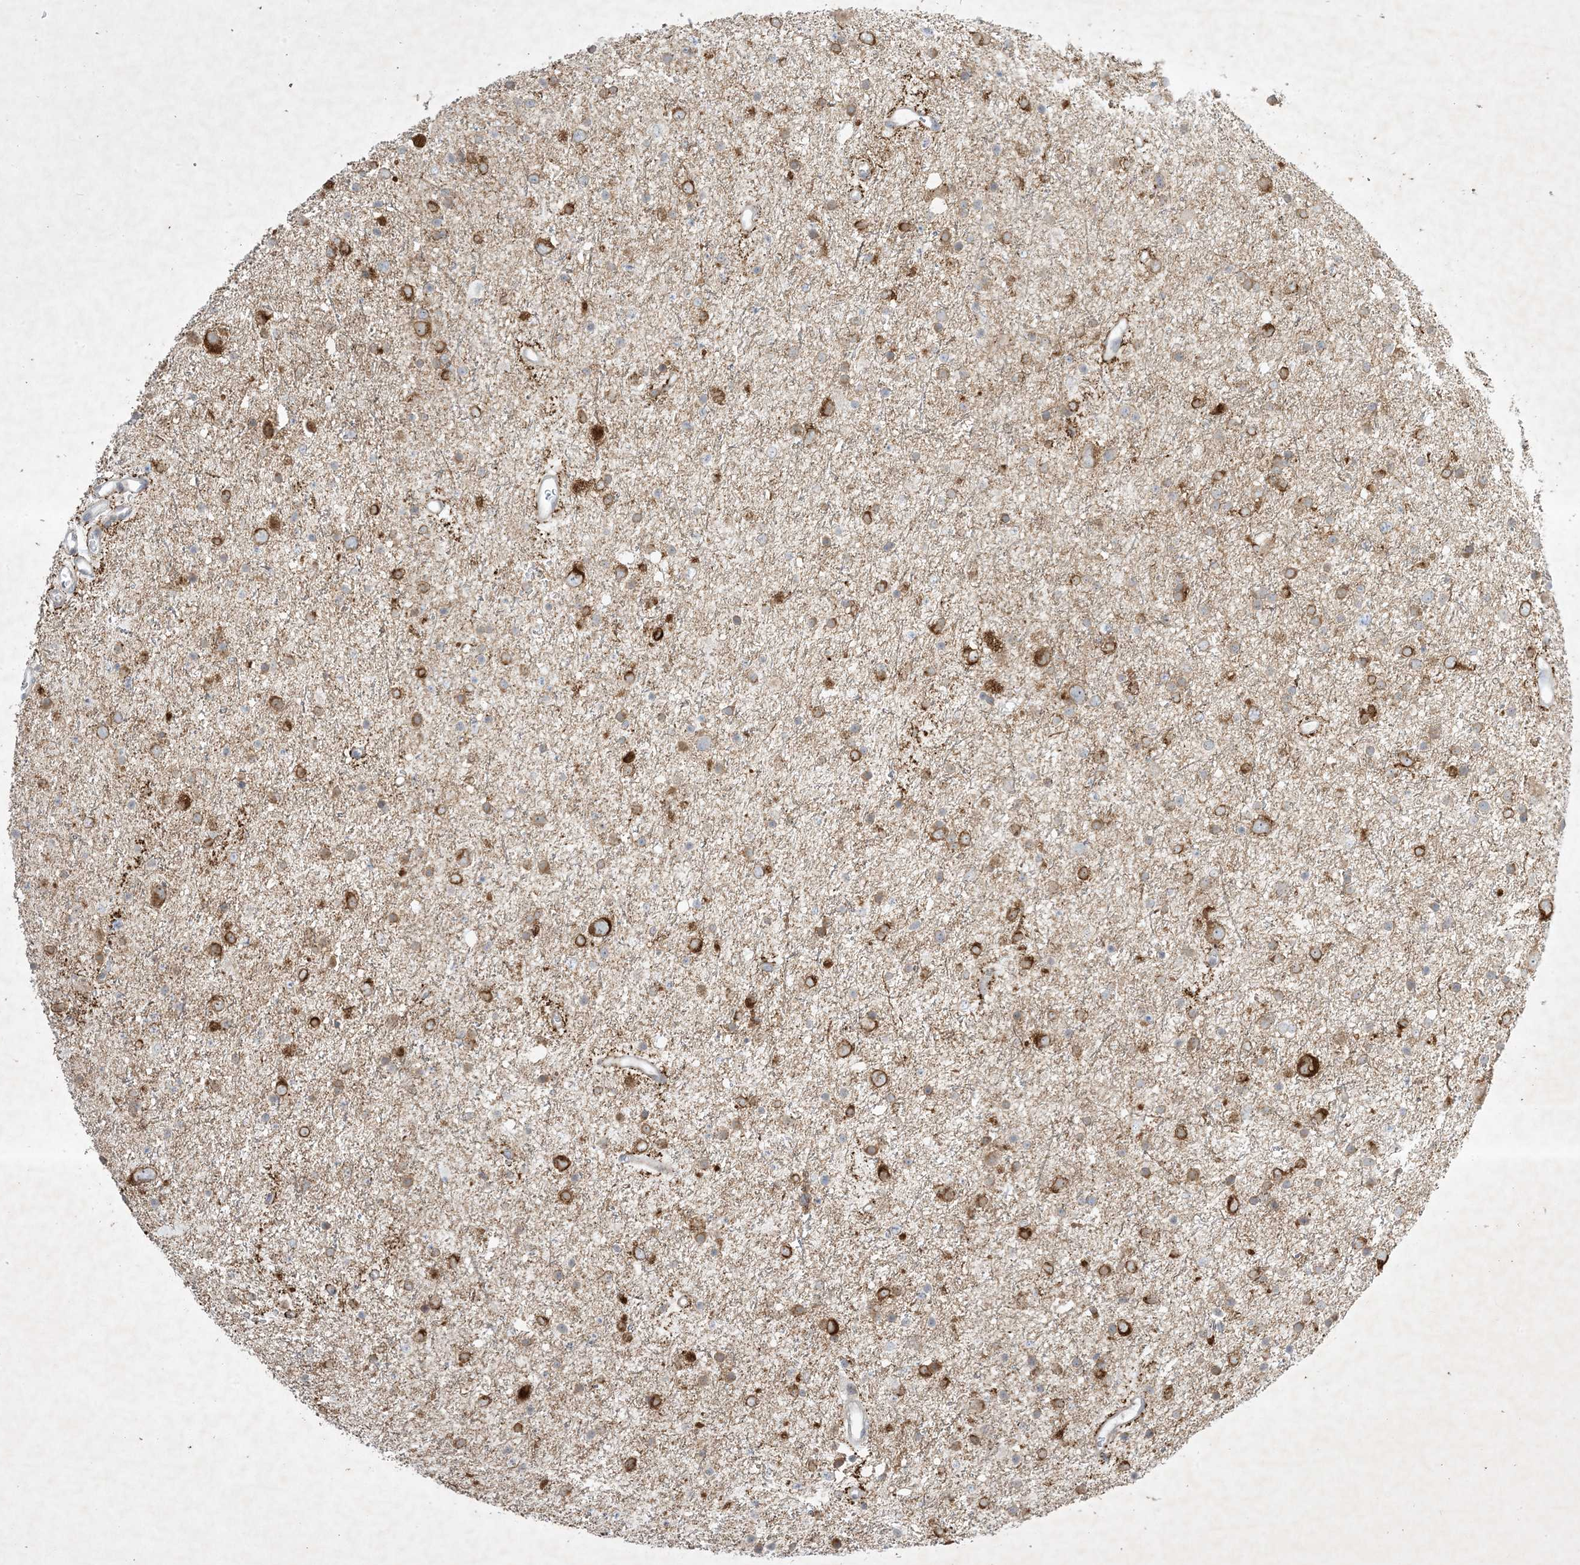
{"staining": {"intensity": "moderate", "quantity": "25%-75%", "location": "cytoplasmic/membranous"}, "tissue": "glioma", "cell_type": "Tumor cells", "image_type": "cancer", "snomed": [{"axis": "morphology", "description": "Glioma, malignant, Low grade"}, {"axis": "topography", "description": "Brain"}], "caption": "This is a histology image of immunohistochemistry staining of malignant glioma (low-grade), which shows moderate staining in the cytoplasmic/membranous of tumor cells.", "gene": "SOGA3", "patient": {"sex": "female", "age": 37}}